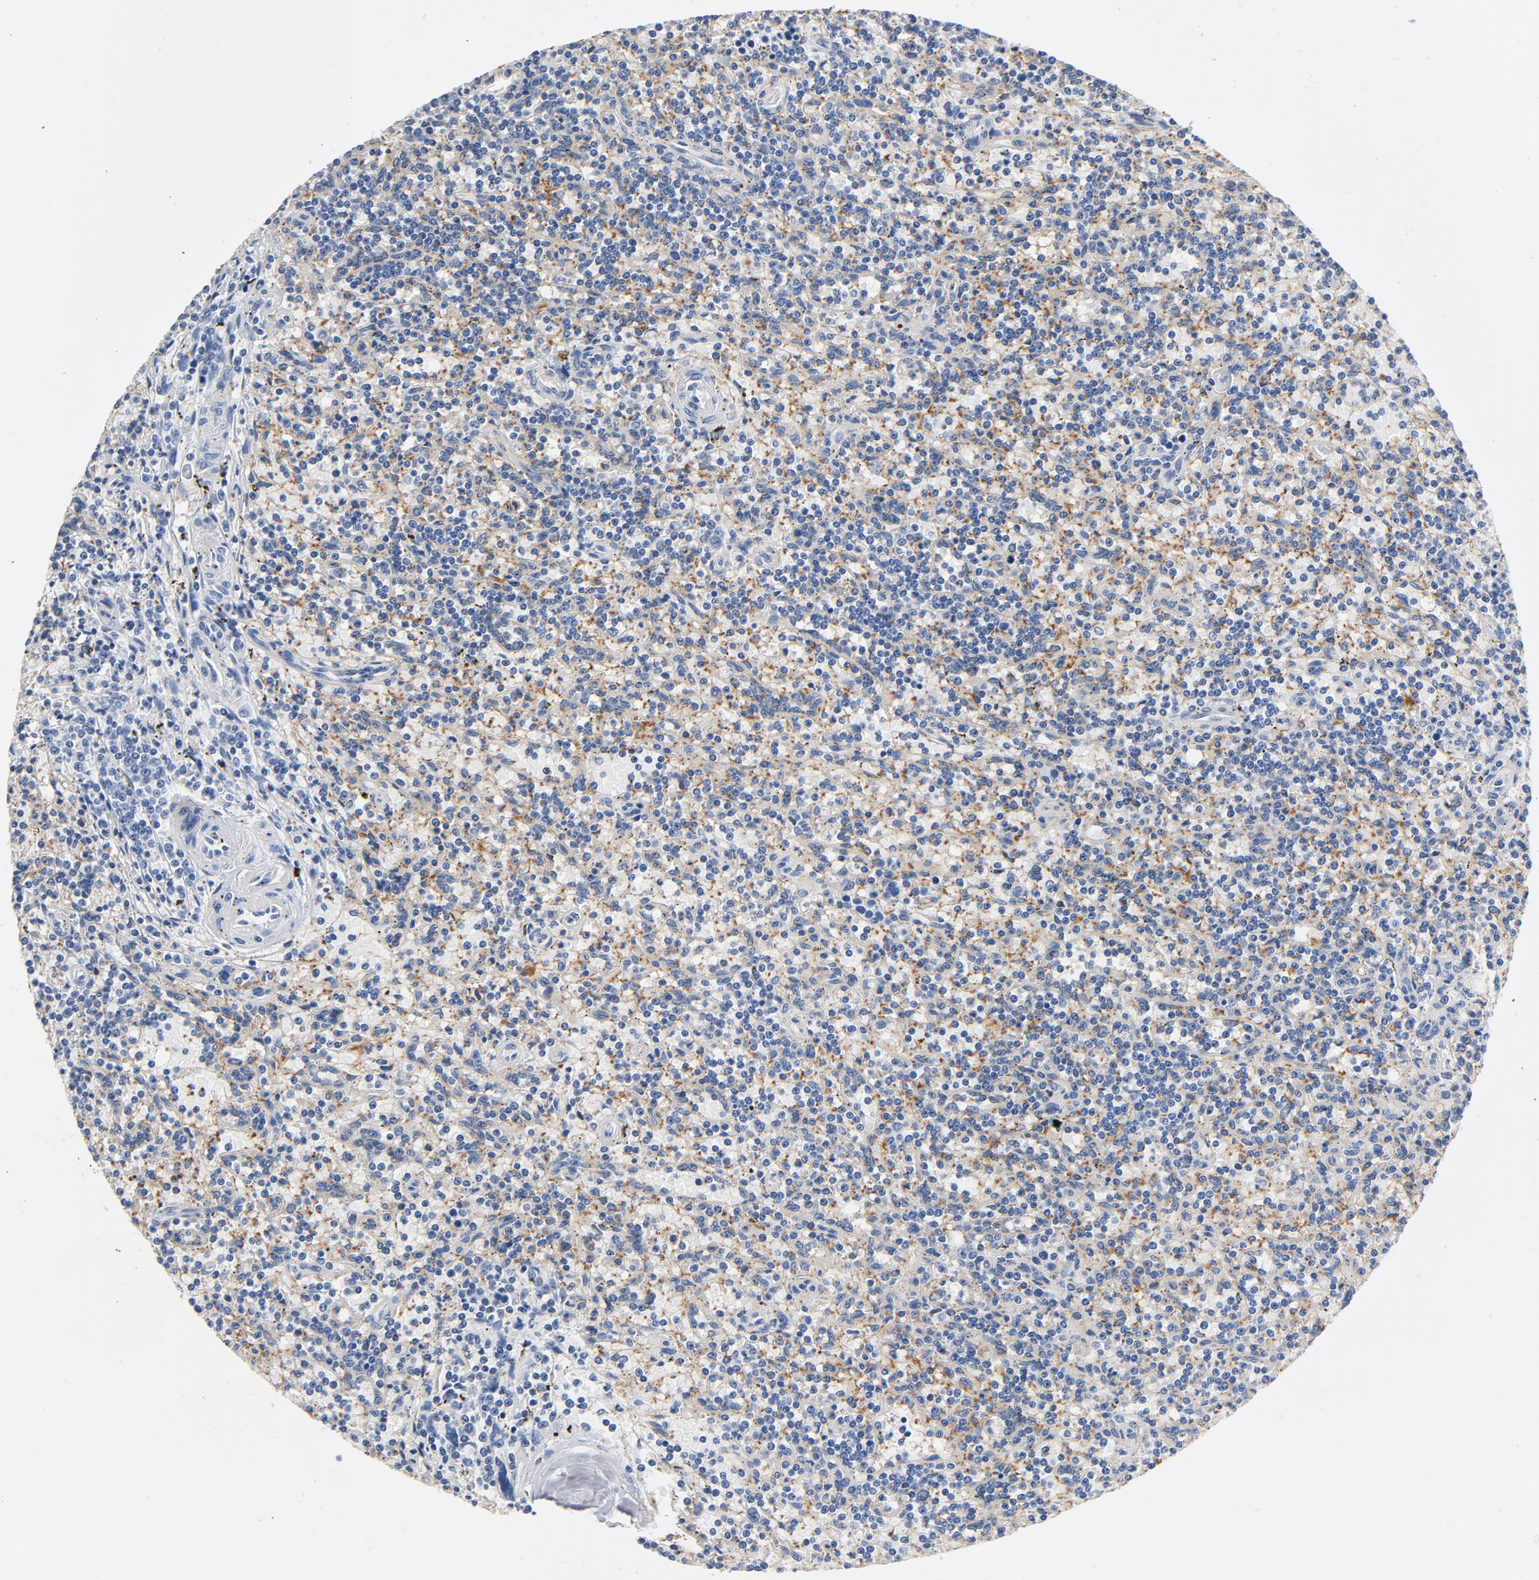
{"staining": {"intensity": "weak", "quantity": "25%-75%", "location": "cytoplasmic/membranous"}, "tissue": "lymphoma", "cell_type": "Tumor cells", "image_type": "cancer", "snomed": [{"axis": "morphology", "description": "Malignant lymphoma, non-Hodgkin's type, Low grade"}, {"axis": "topography", "description": "Spleen"}], "caption": "Immunohistochemistry of human low-grade malignant lymphoma, non-Hodgkin's type demonstrates low levels of weak cytoplasmic/membranous positivity in approximately 25%-75% of tumor cells. The protein is stained brown, and the nuclei are stained in blue (DAB IHC with brightfield microscopy, high magnification).", "gene": "SRC", "patient": {"sex": "male", "age": 73}}